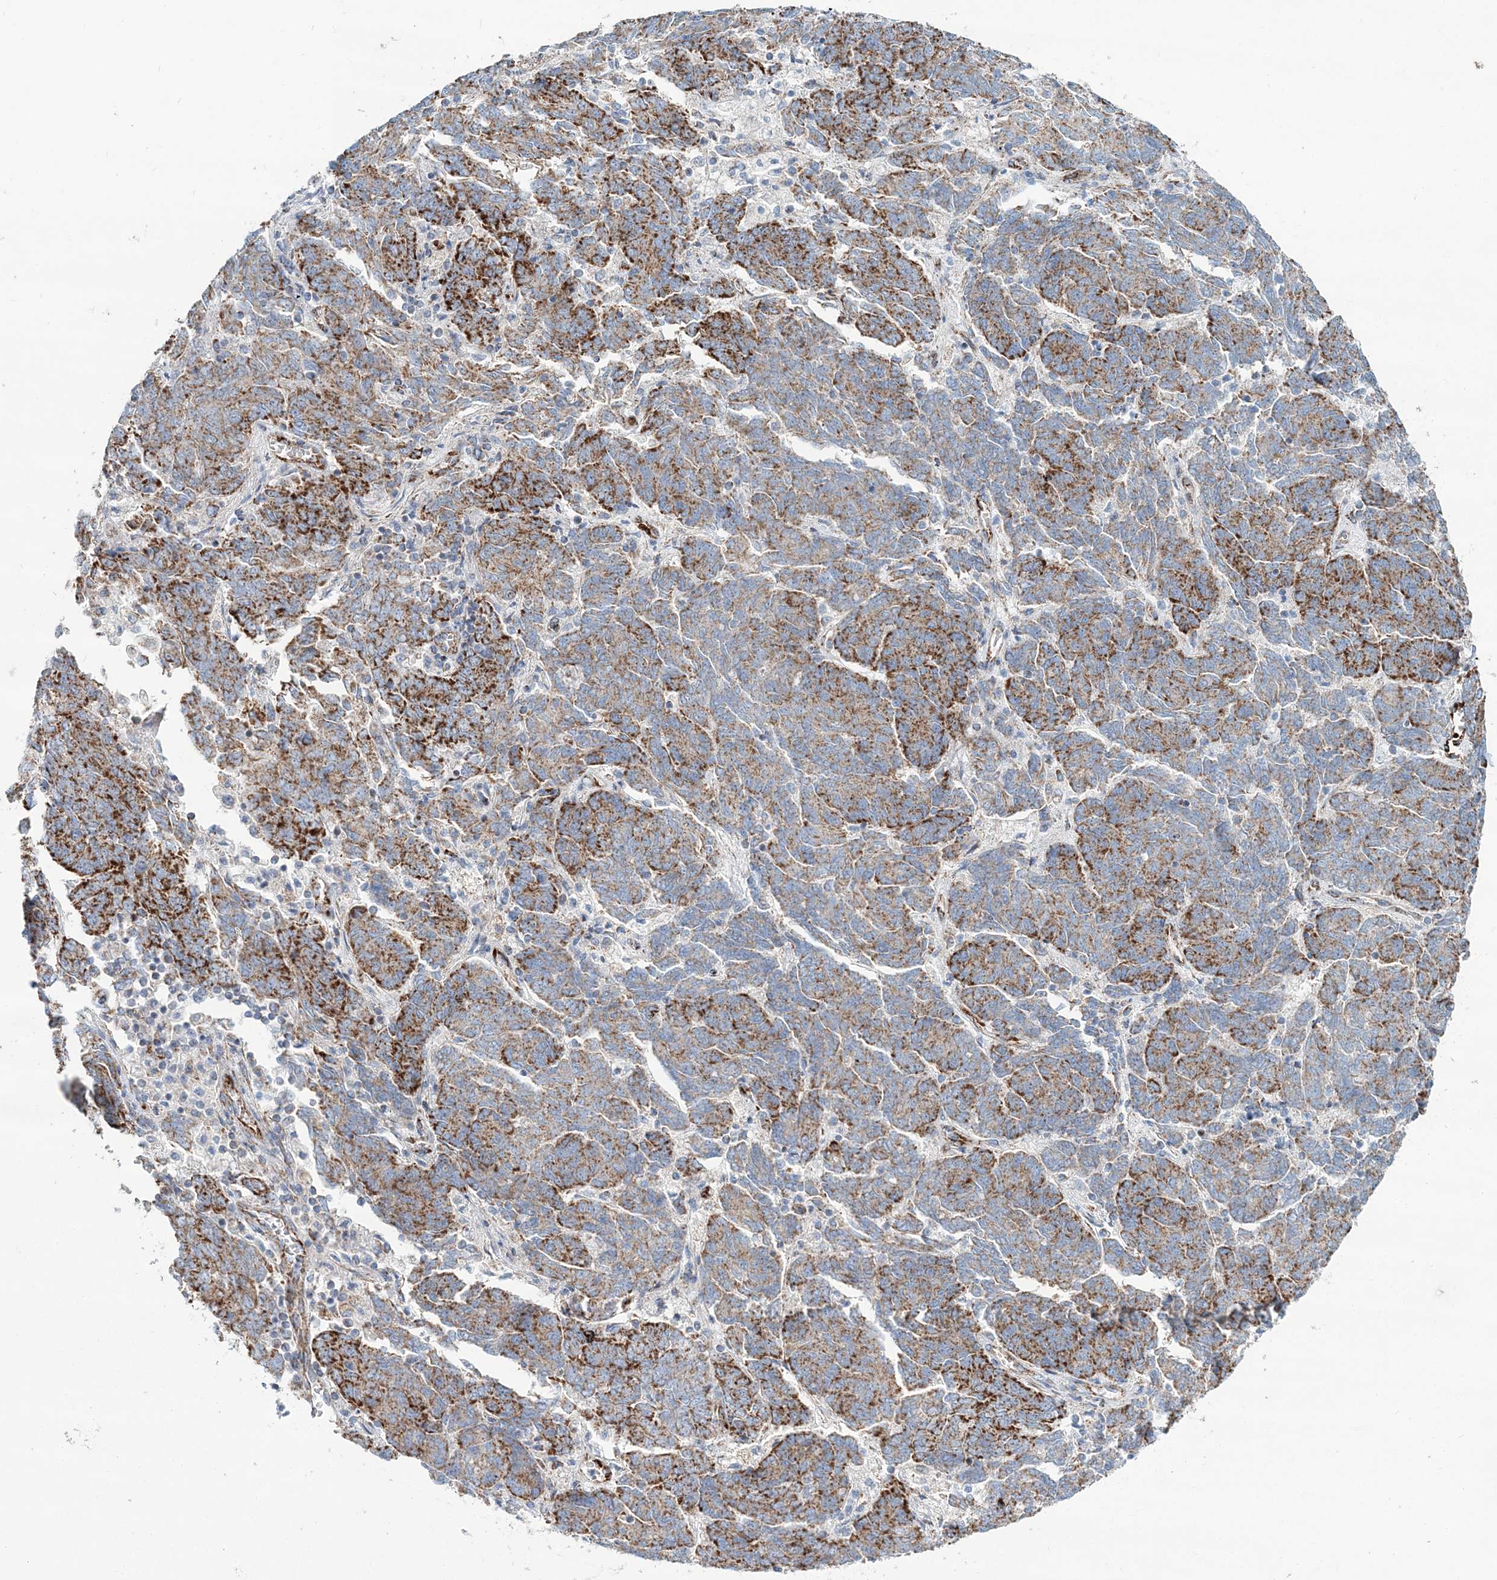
{"staining": {"intensity": "moderate", "quantity": ">75%", "location": "cytoplasmic/membranous"}, "tissue": "endometrial cancer", "cell_type": "Tumor cells", "image_type": "cancer", "snomed": [{"axis": "morphology", "description": "Adenocarcinoma, NOS"}, {"axis": "topography", "description": "Endometrium"}], "caption": "Approximately >75% of tumor cells in endometrial cancer (adenocarcinoma) demonstrate moderate cytoplasmic/membranous protein expression as visualized by brown immunohistochemical staining.", "gene": "ARHGAP6", "patient": {"sex": "female", "age": 80}}